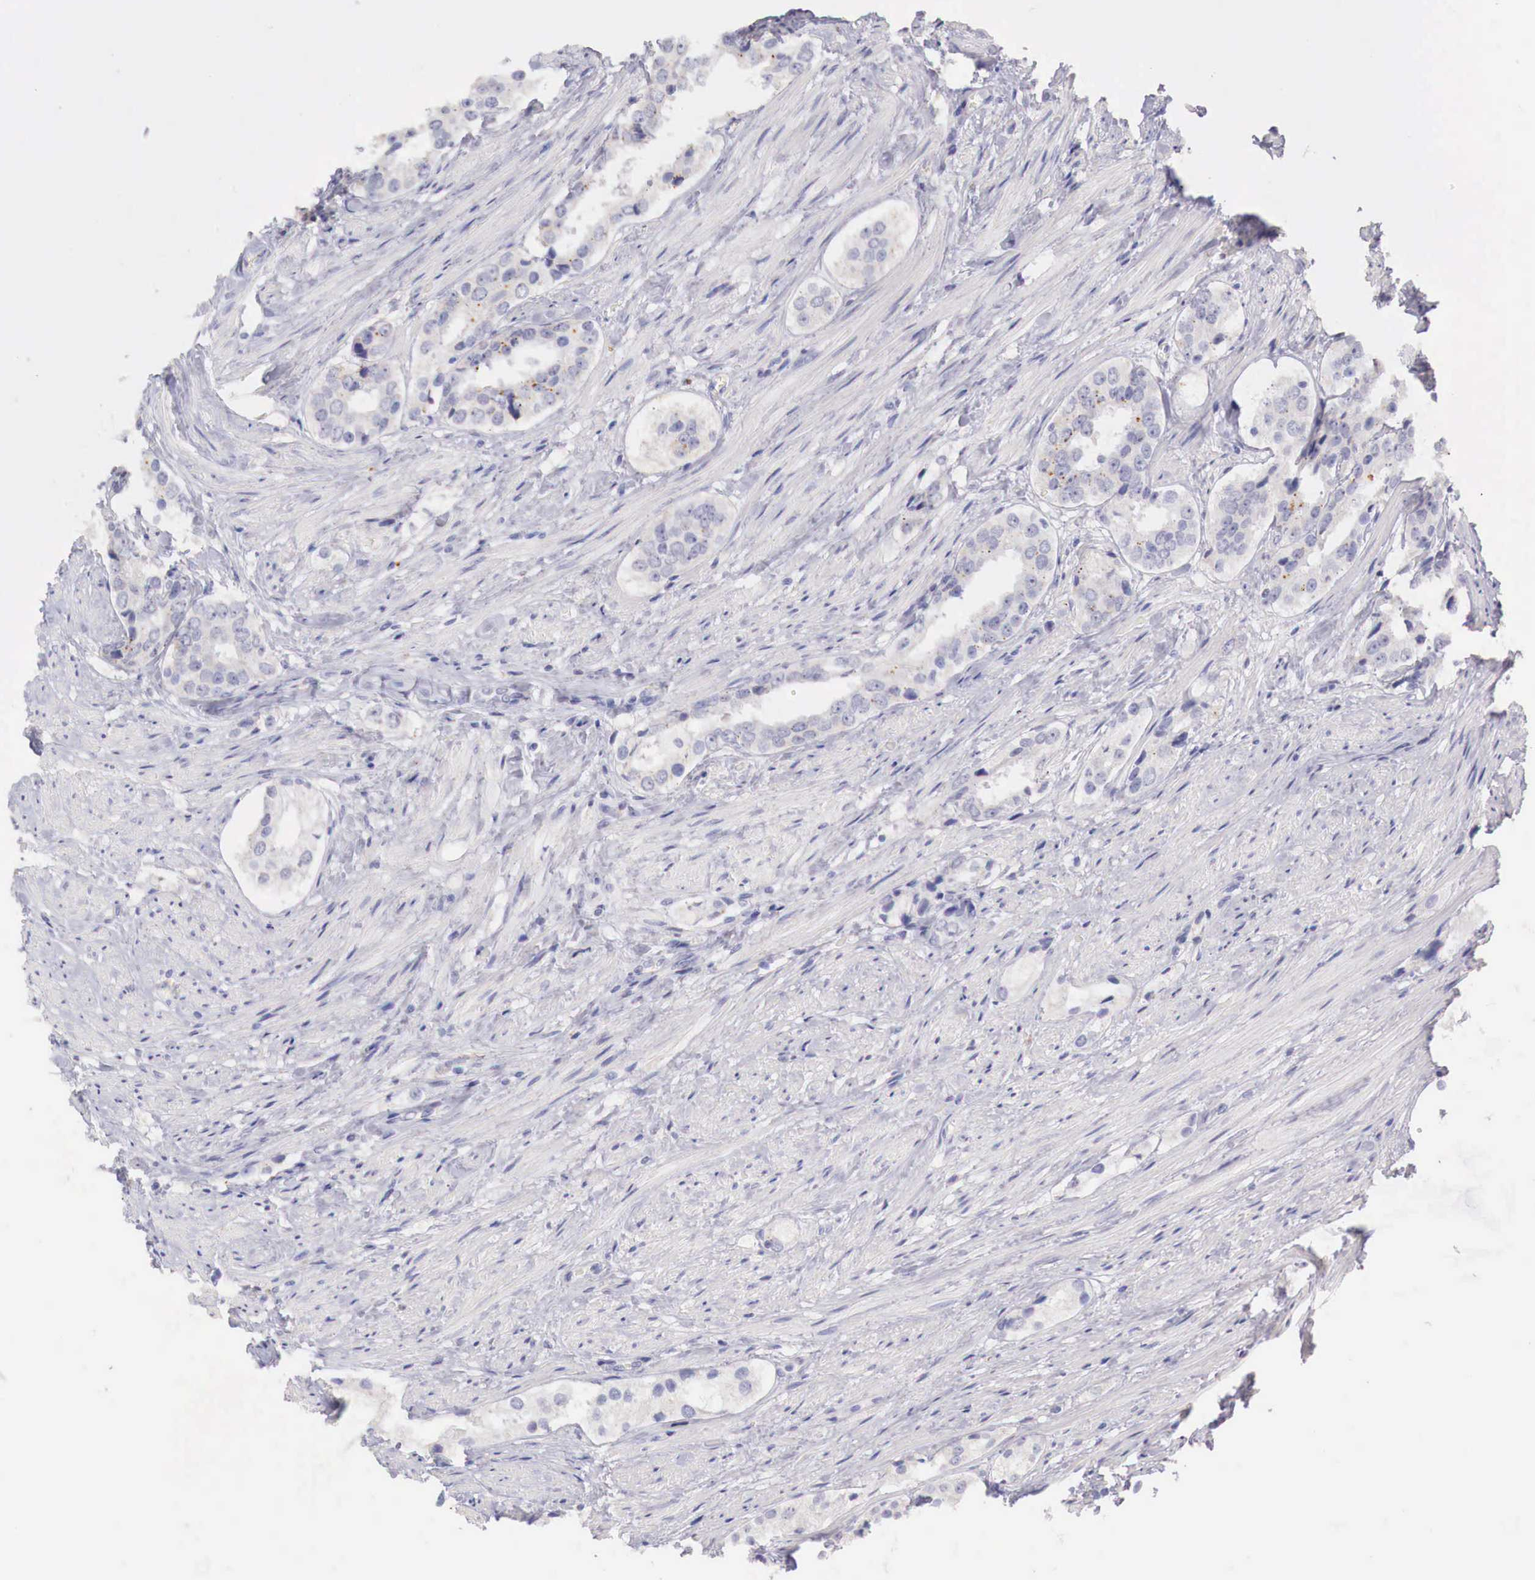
{"staining": {"intensity": "weak", "quantity": "<25%", "location": "cytoplasmic/membranous"}, "tissue": "prostate cancer", "cell_type": "Tumor cells", "image_type": "cancer", "snomed": [{"axis": "morphology", "description": "Adenocarcinoma, Medium grade"}, {"axis": "topography", "description": "Prostate"}], "caption": "Prostate cancer was stained to show a protein in brown. There is no significant positivity in tumor cells.", "gene": "ITIH6", "patient": {"sex": "male", "age": 73}}